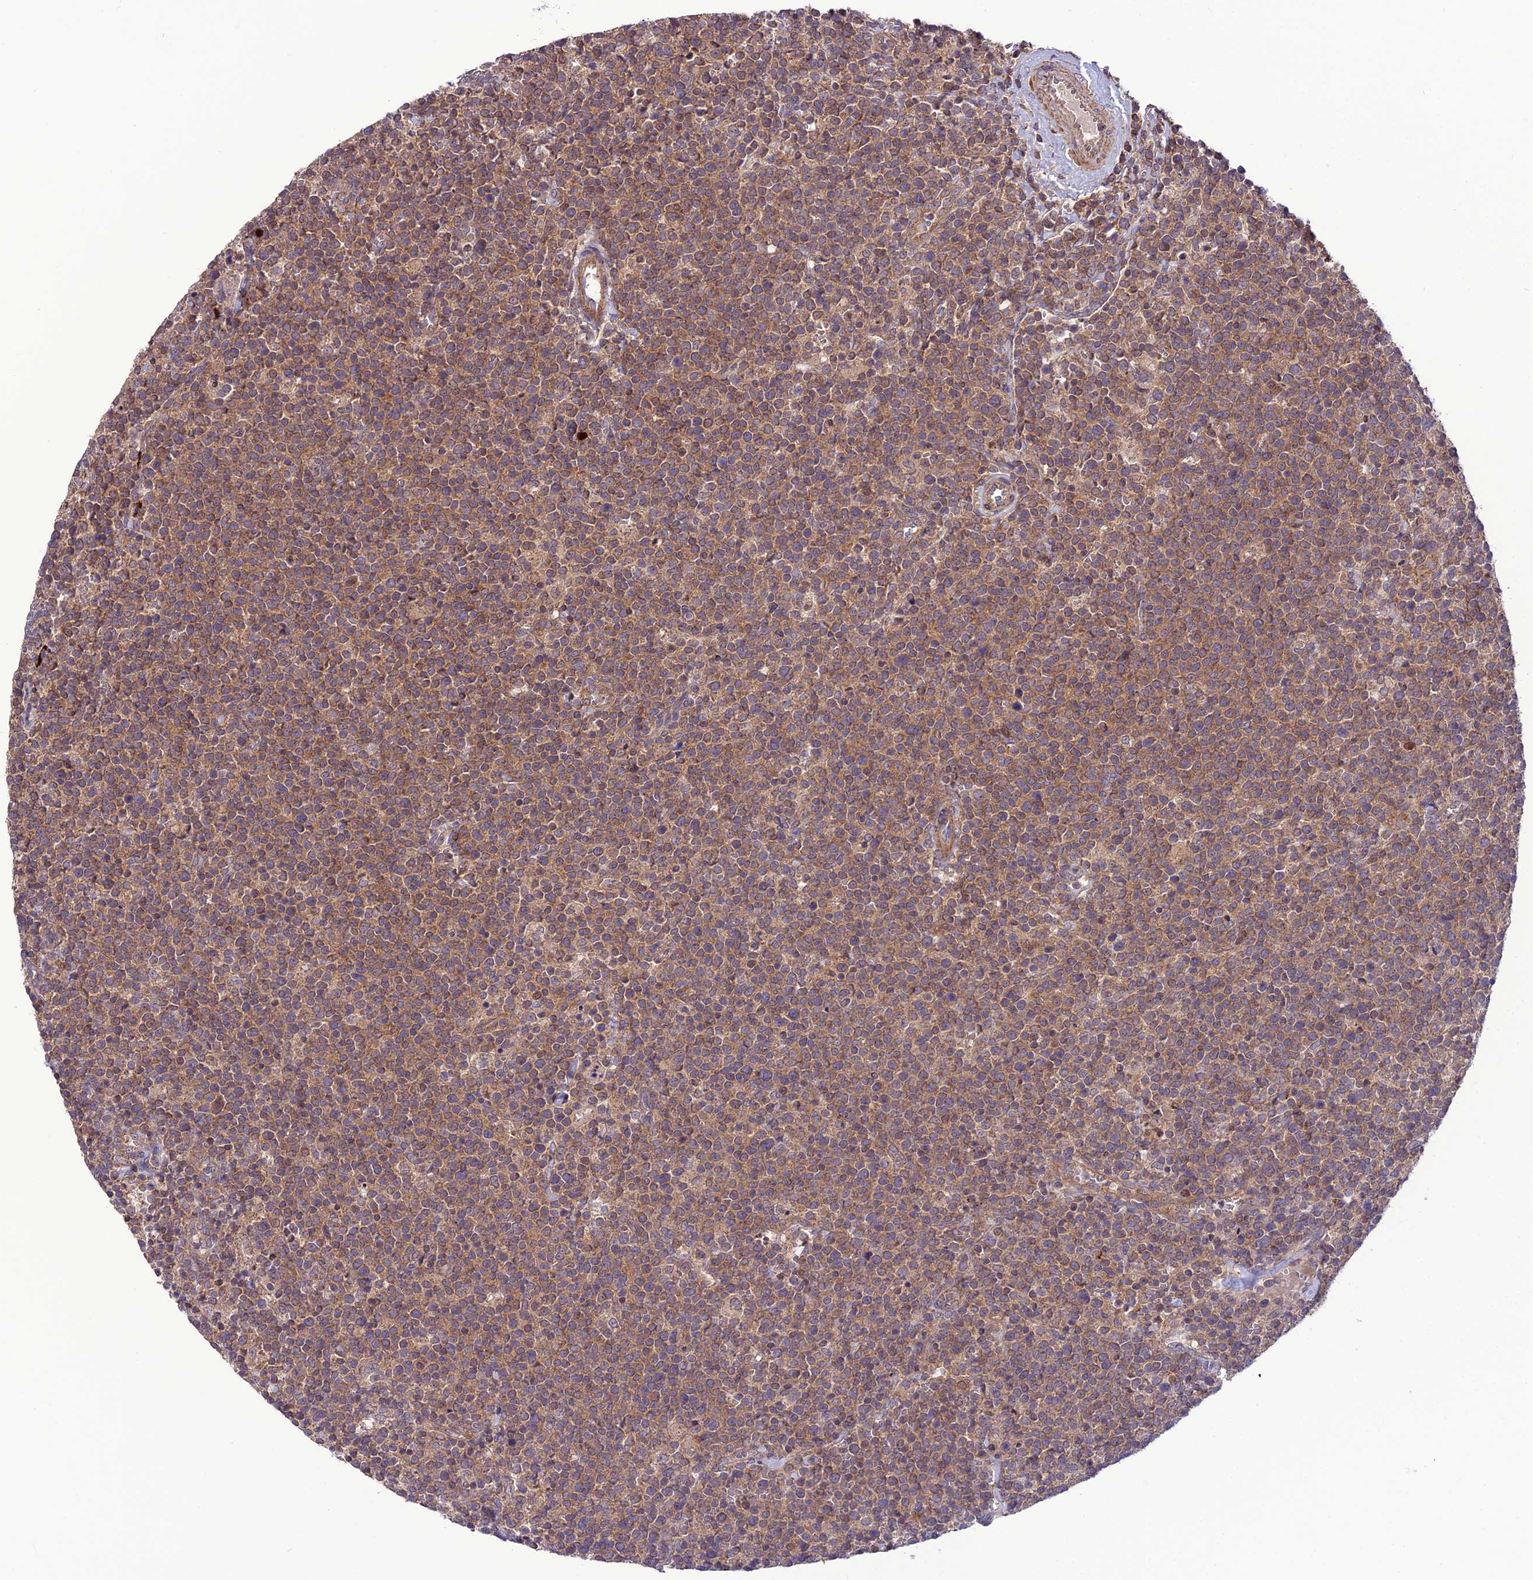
{"staining": {"intensity": "moderate", "quantity": ">75%", "location": "cytoplasmic/membranous"}, "tissue": "lymphoma", "cell_type": "Tumor cells", "image_type": "cancer", "snomed": [{"axis": "morphology", "description": "Malignant lymphoma, non-Hodgkin's type, High grade"}, {"axis": "topography", "description": "Lymph node"}], "caption": "This photomicrograph demonstrates immunohistochemistry (IHC) staining of human lymphoma, with medium moderate cytoplasmic/membranous expression in about >75% of tumor cells.", "gene": "PPIL3", "patient": {"sex": "male", "age": 61}}